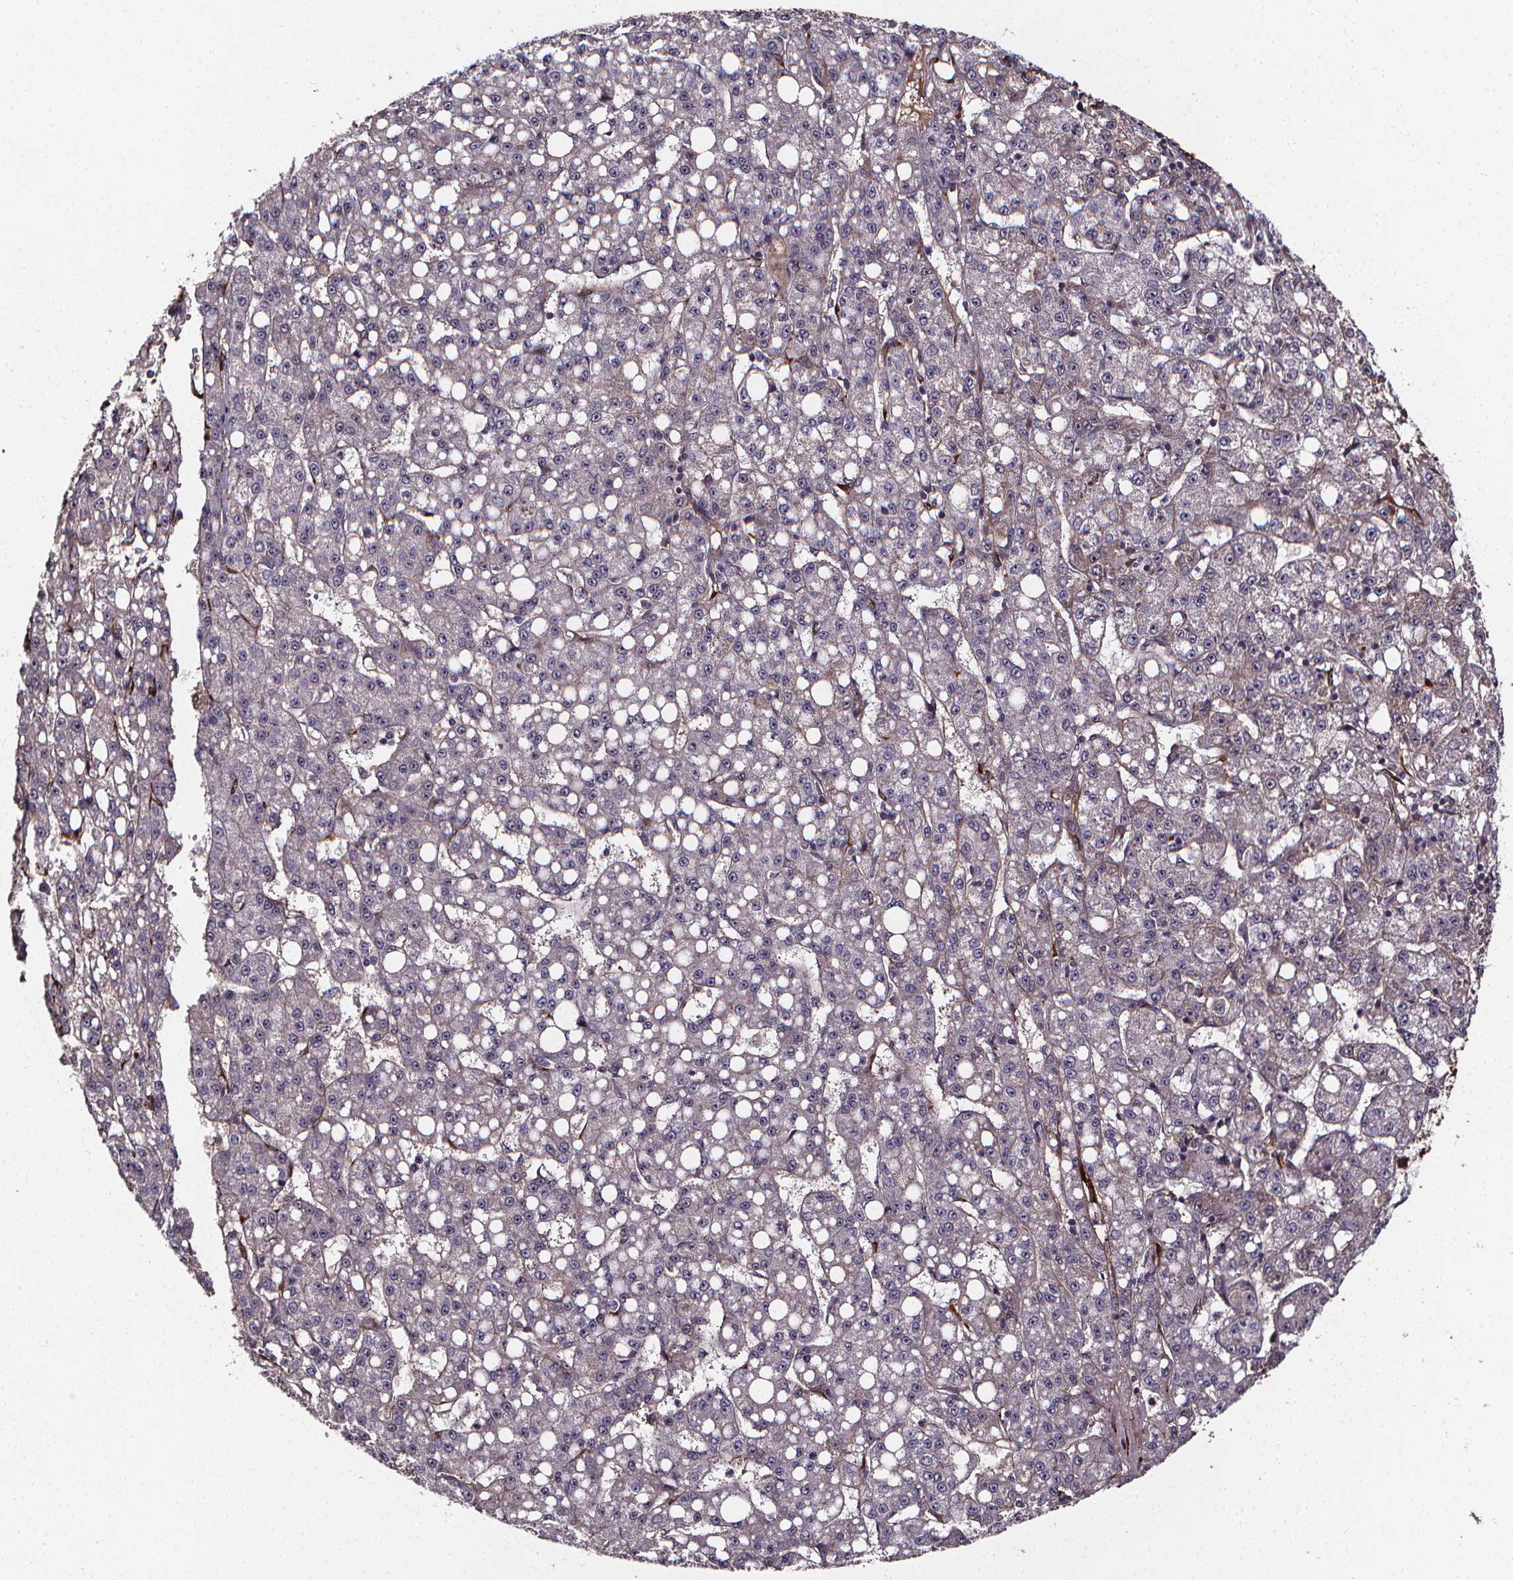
{"staining": {"intensity": "negative", "quantity": "none", "location": "none"}, "tissue": "liver cancer", "cell_type": "Tumor cells", "image_type": "cancer", "snomed": [{"axis": "morphology", "description": "Carcinoma, Hepatocellular, NOS"}, {"axis": "topography", "description": "Liver"}], "caption": "Immunohistochemistry of human liver hepatocellular carcinoma demonstrates no expression in tumor cells.", "gene": "AEBP1", "patient": {"sex": "female", "age": 65}}